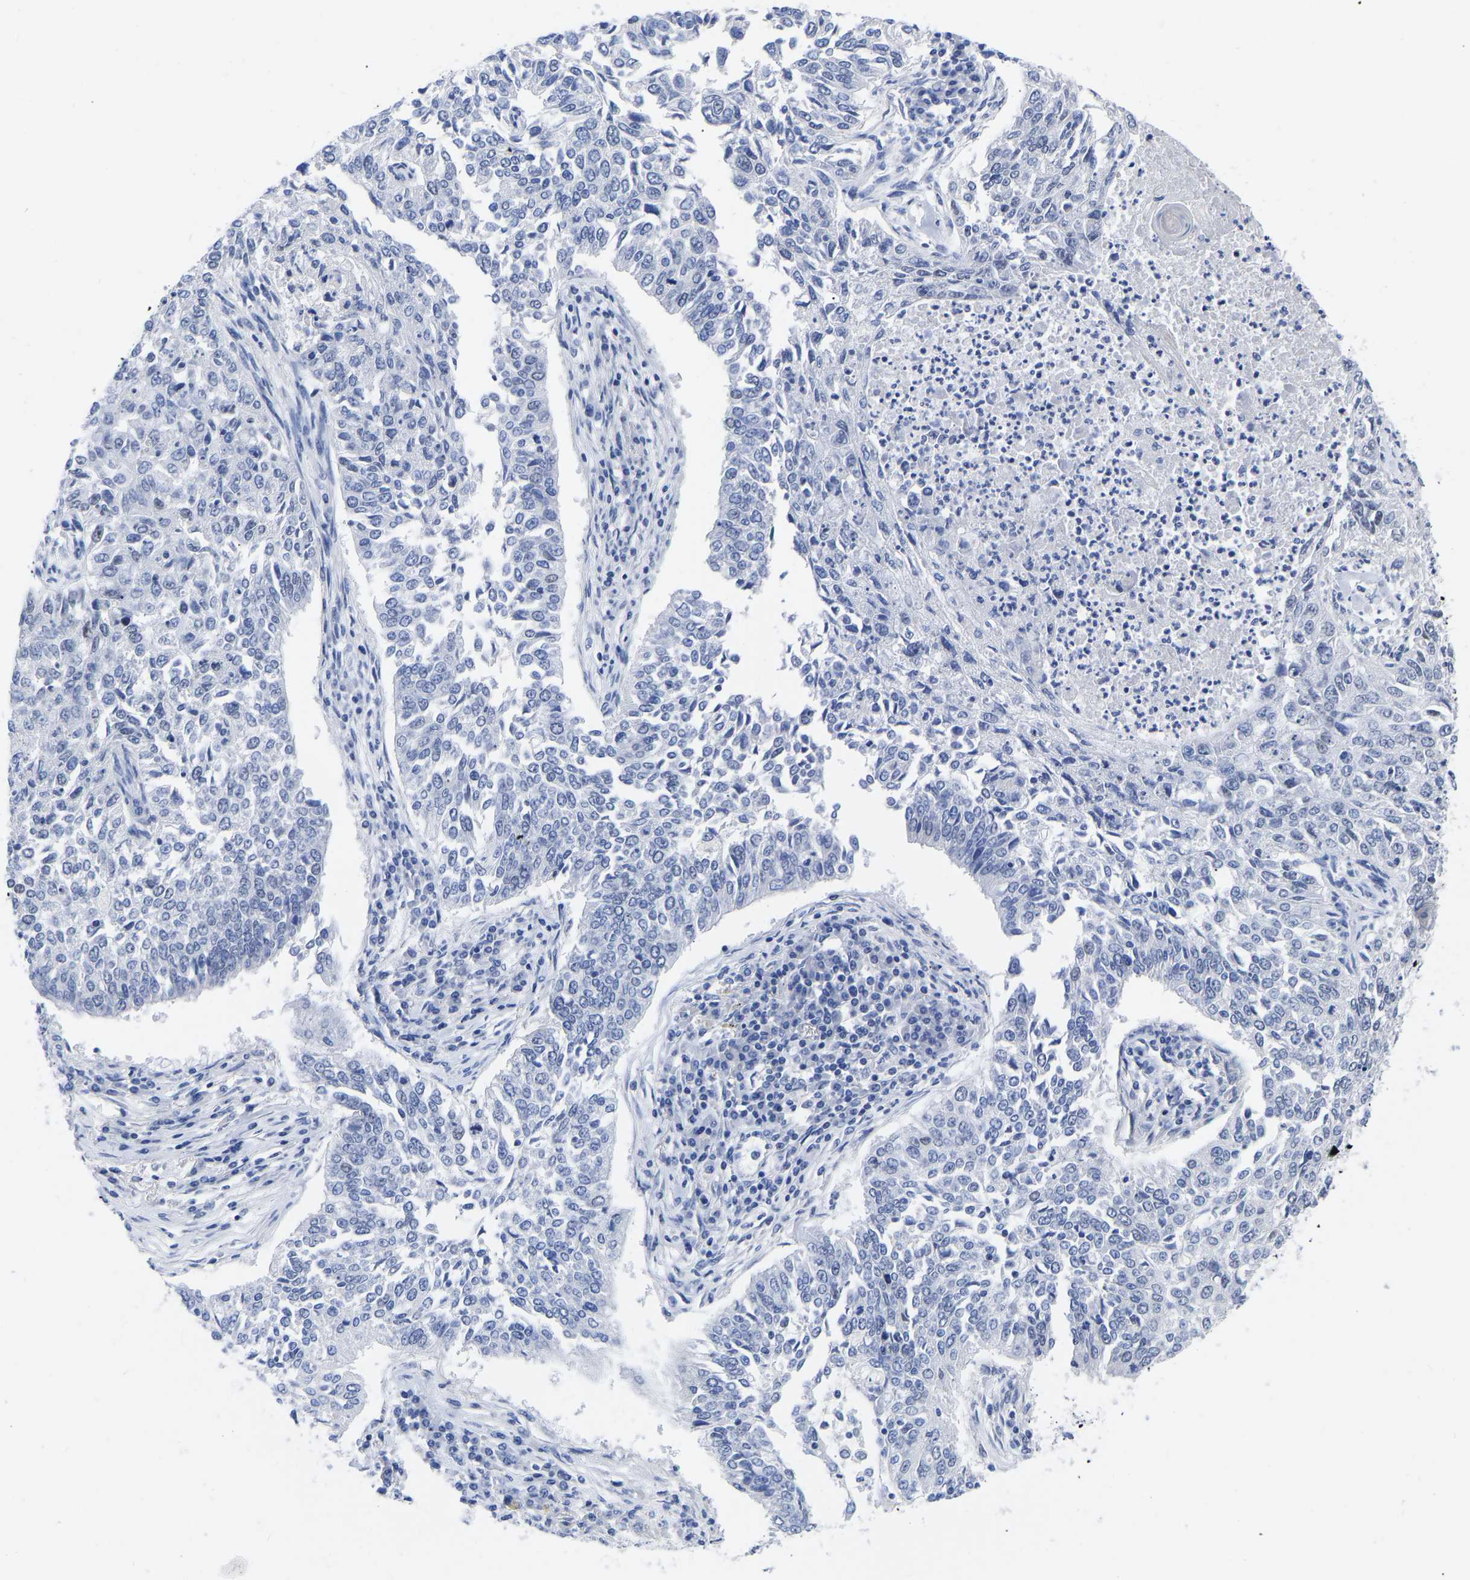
{"staining": {"intensity": "negative", "quantity": "none", "location": "none"}, "tissue": "lung cancer", "cell_type": "Tumor cells", "image_type": "cancer", "snomed": [{"axis": "morphology", "description": "Normal tissue, NOS"}, {"axis": "morphology", "description": "Squamous cell carcinoma, NOS"}, {"axis": "topography", "description": "Cartilage tissue"}, {"axis": "topography", "description": "Bronchus"}, {"axis": "topography", "description": "Lung"}], "caption": "High power microscopy histopathology image of an immunohistochemistry (IHC) image of lung cancer, revealing no significant expression in tumor cells. Nuclei are stained in blue.", "gene": "GPA33", "patient": {"sex": "female", "age": 49}}